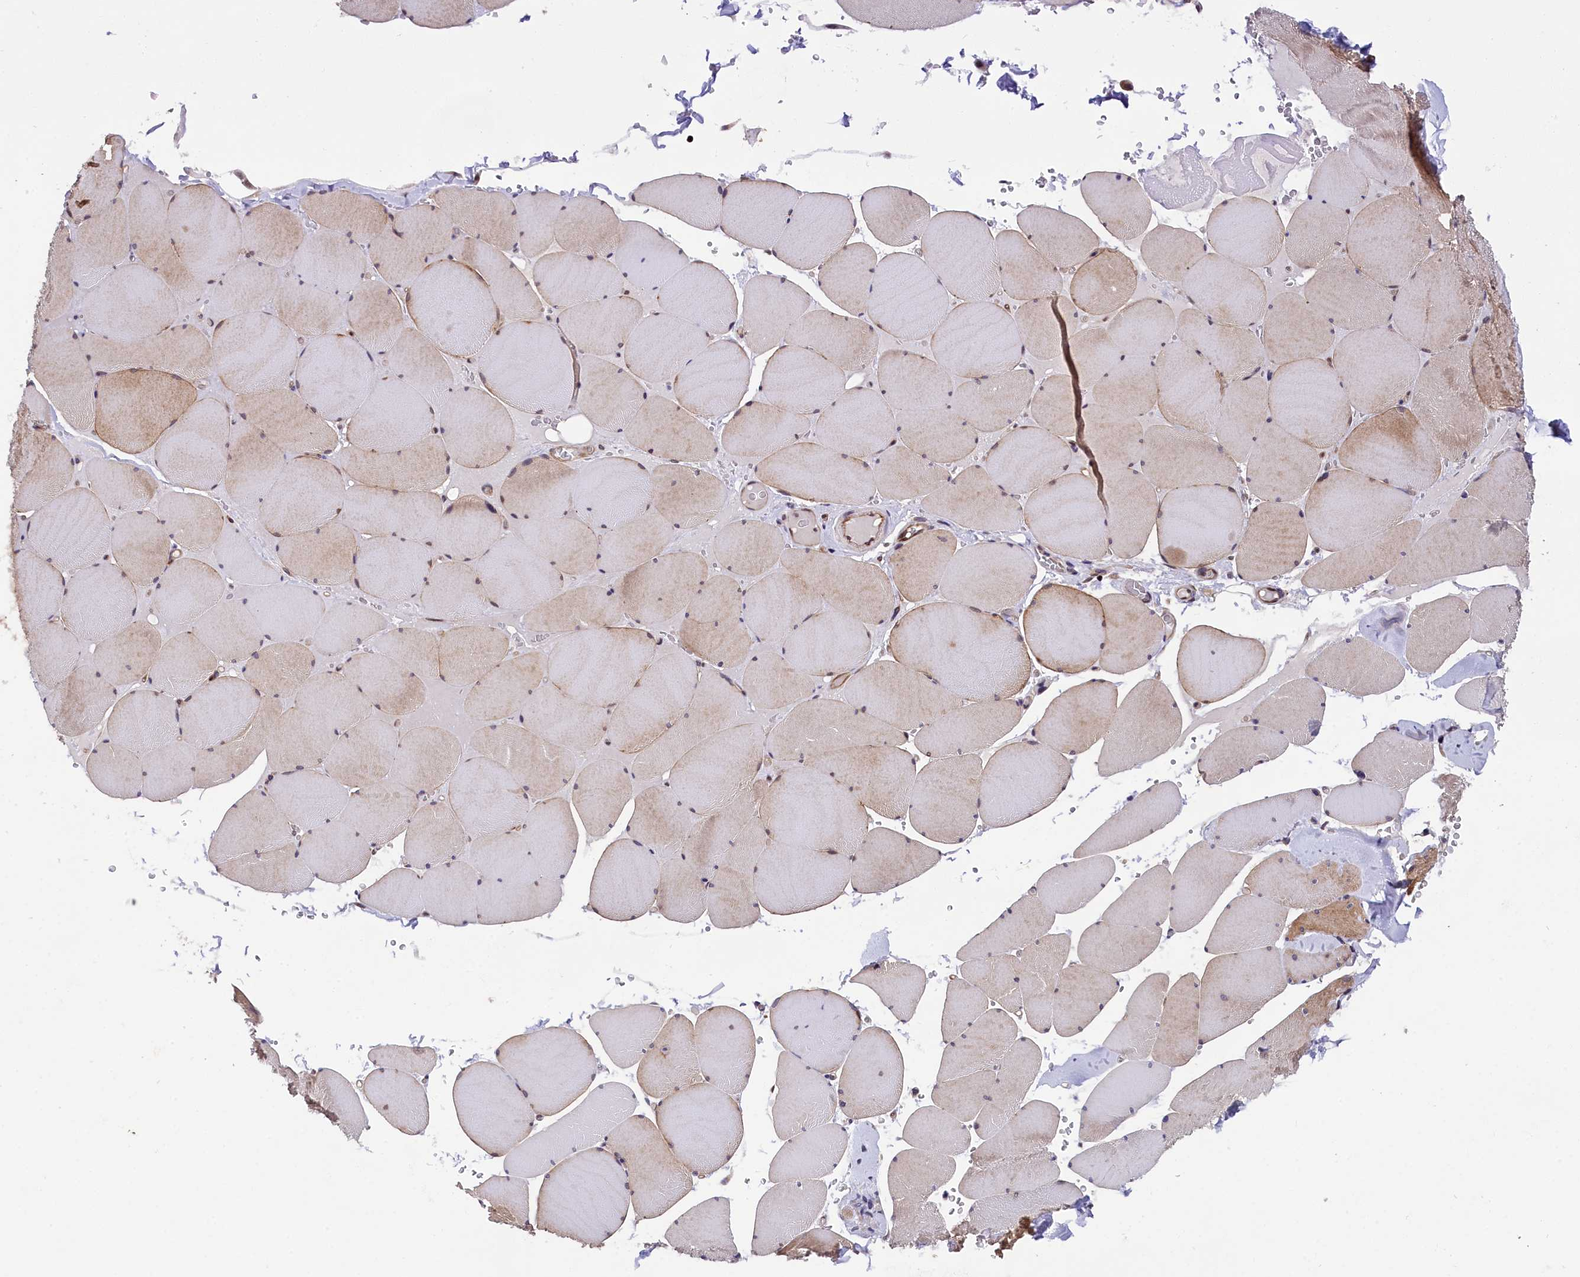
{"staining": {"intensity": "moderate", "quantity": "25%-75%", "location": "cytoplasmic/membranous"}, "tissue": "skeletal muscle", "cell_type": "Myocytes", "image_type": "normal", "snomed": [{"axis": "morphology", "description": "Normal tissue, NOS"}, {"axis": "topography", "description": "Skeletal muscle"}, {"axis": "topography", "description": "Head-Neck"}], "caption": "Skeletal muscle stained with DAB IHC exhibits medium levels of moderate cytoplasmic/membranous positivity in approximately 25%-75% of myocytes. The protein of interest is shown in brown color, while the nuclei are stained blue.", "gene": "SP4", "patient": {"sex": "male", "age": 66}}